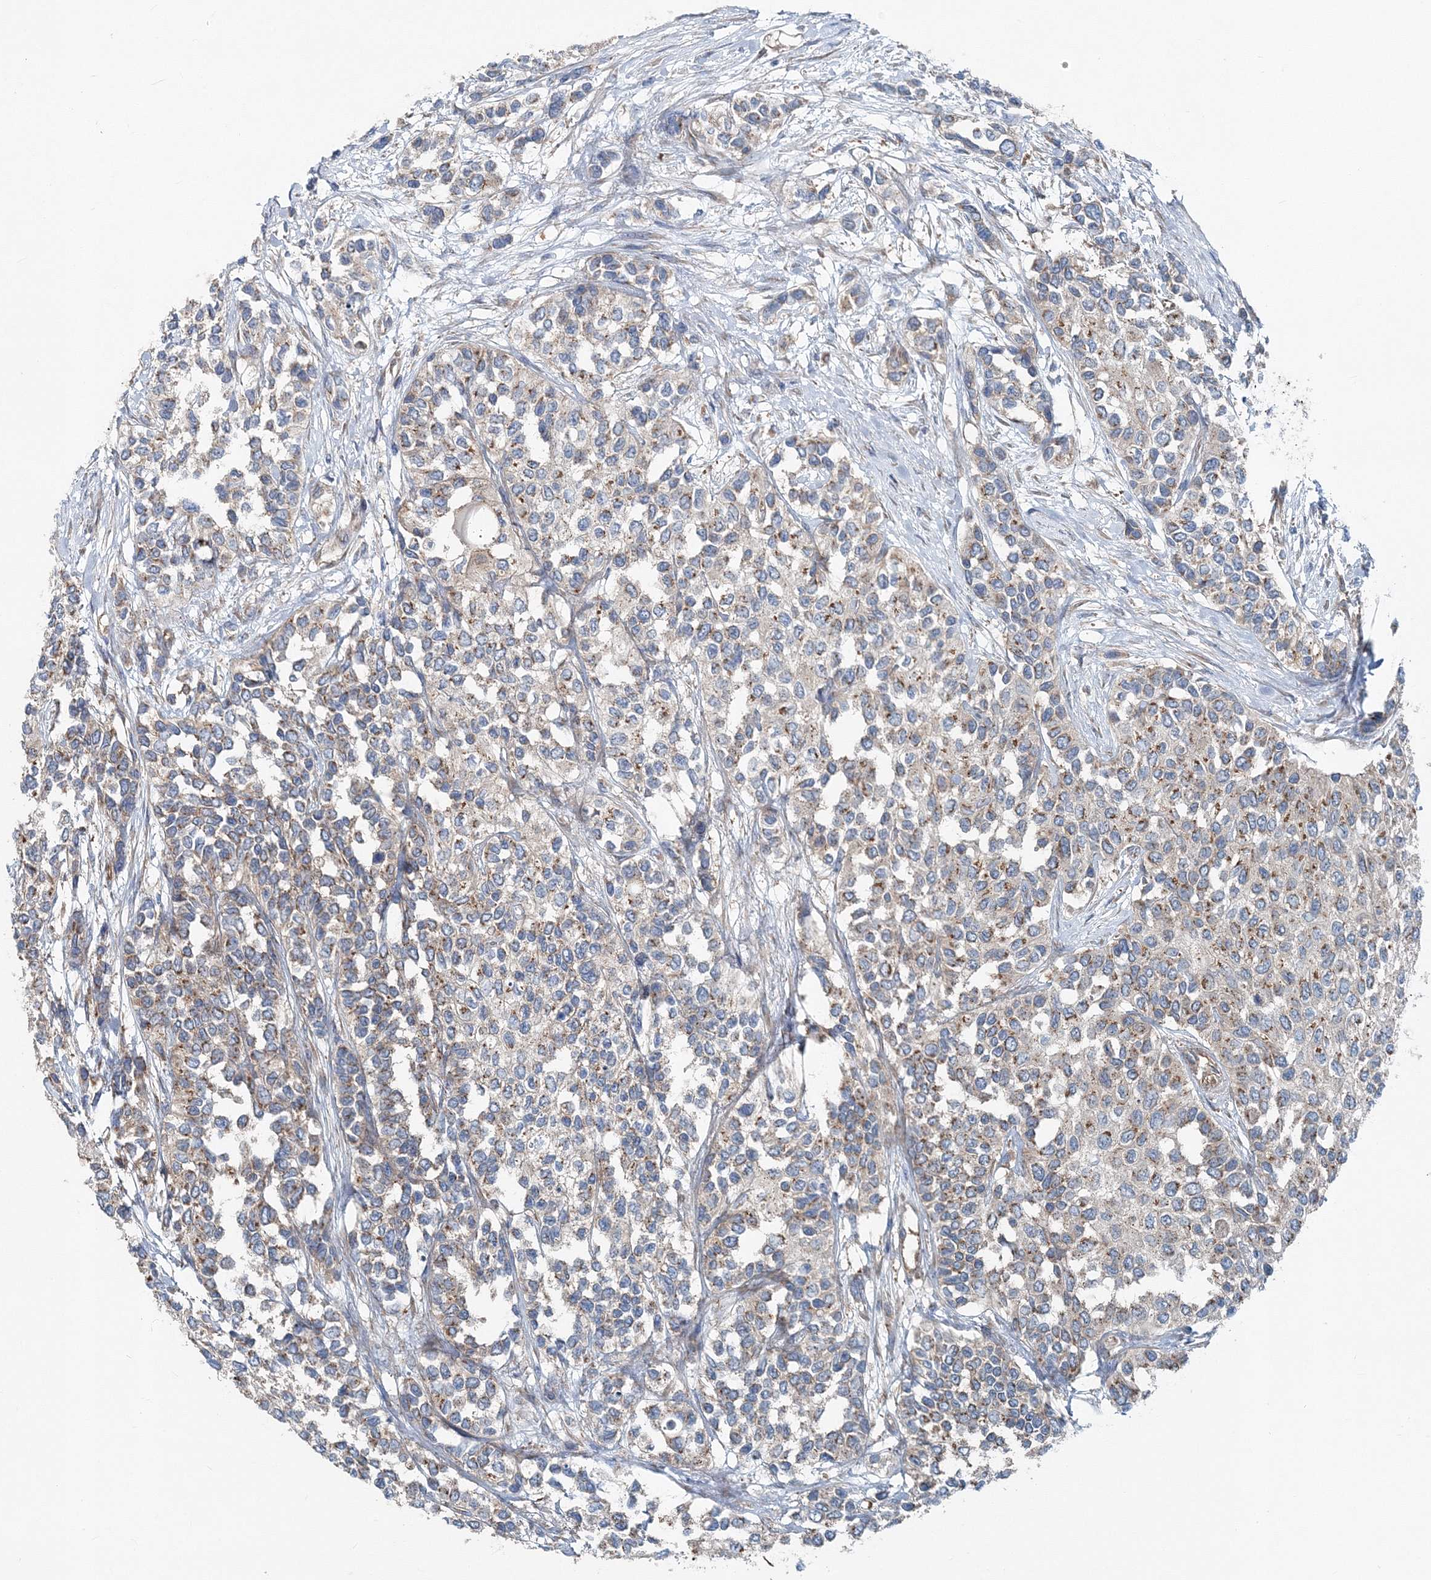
{"staining": {"intensity": "moderate", "quantity": "25%-75%", "location": "cytoplasmic/membranous"}, "tissue": "urothelial cancer", "cell_type": "Tumor cells", "image_type": "cancer", "snomed": [{"axis": "morphology", "description": "Normal tissue, NOS"}, {"axis": "morphology", "description": "Urothelial carcinoma, High grade"}, {"axis": "topography", "description": "Vascular tissue"}, {"axis": "topography", "description": "Urinary bladder"}], "caption": "Immunohistochemical staining of human urothelial cancer displays medium levels of moderate cytoplasmic/membranous protein positivity in about 25%-75% of tumor cells. The protein of interest is stained brown, and the nuclei are stained in blue (DAB (3,3'-diaminobenzidine) IHC with brightfield microscopy, high magnification).", "gene": "MPHOSPH9", "patient": {"sex": "female", "age": 56}}